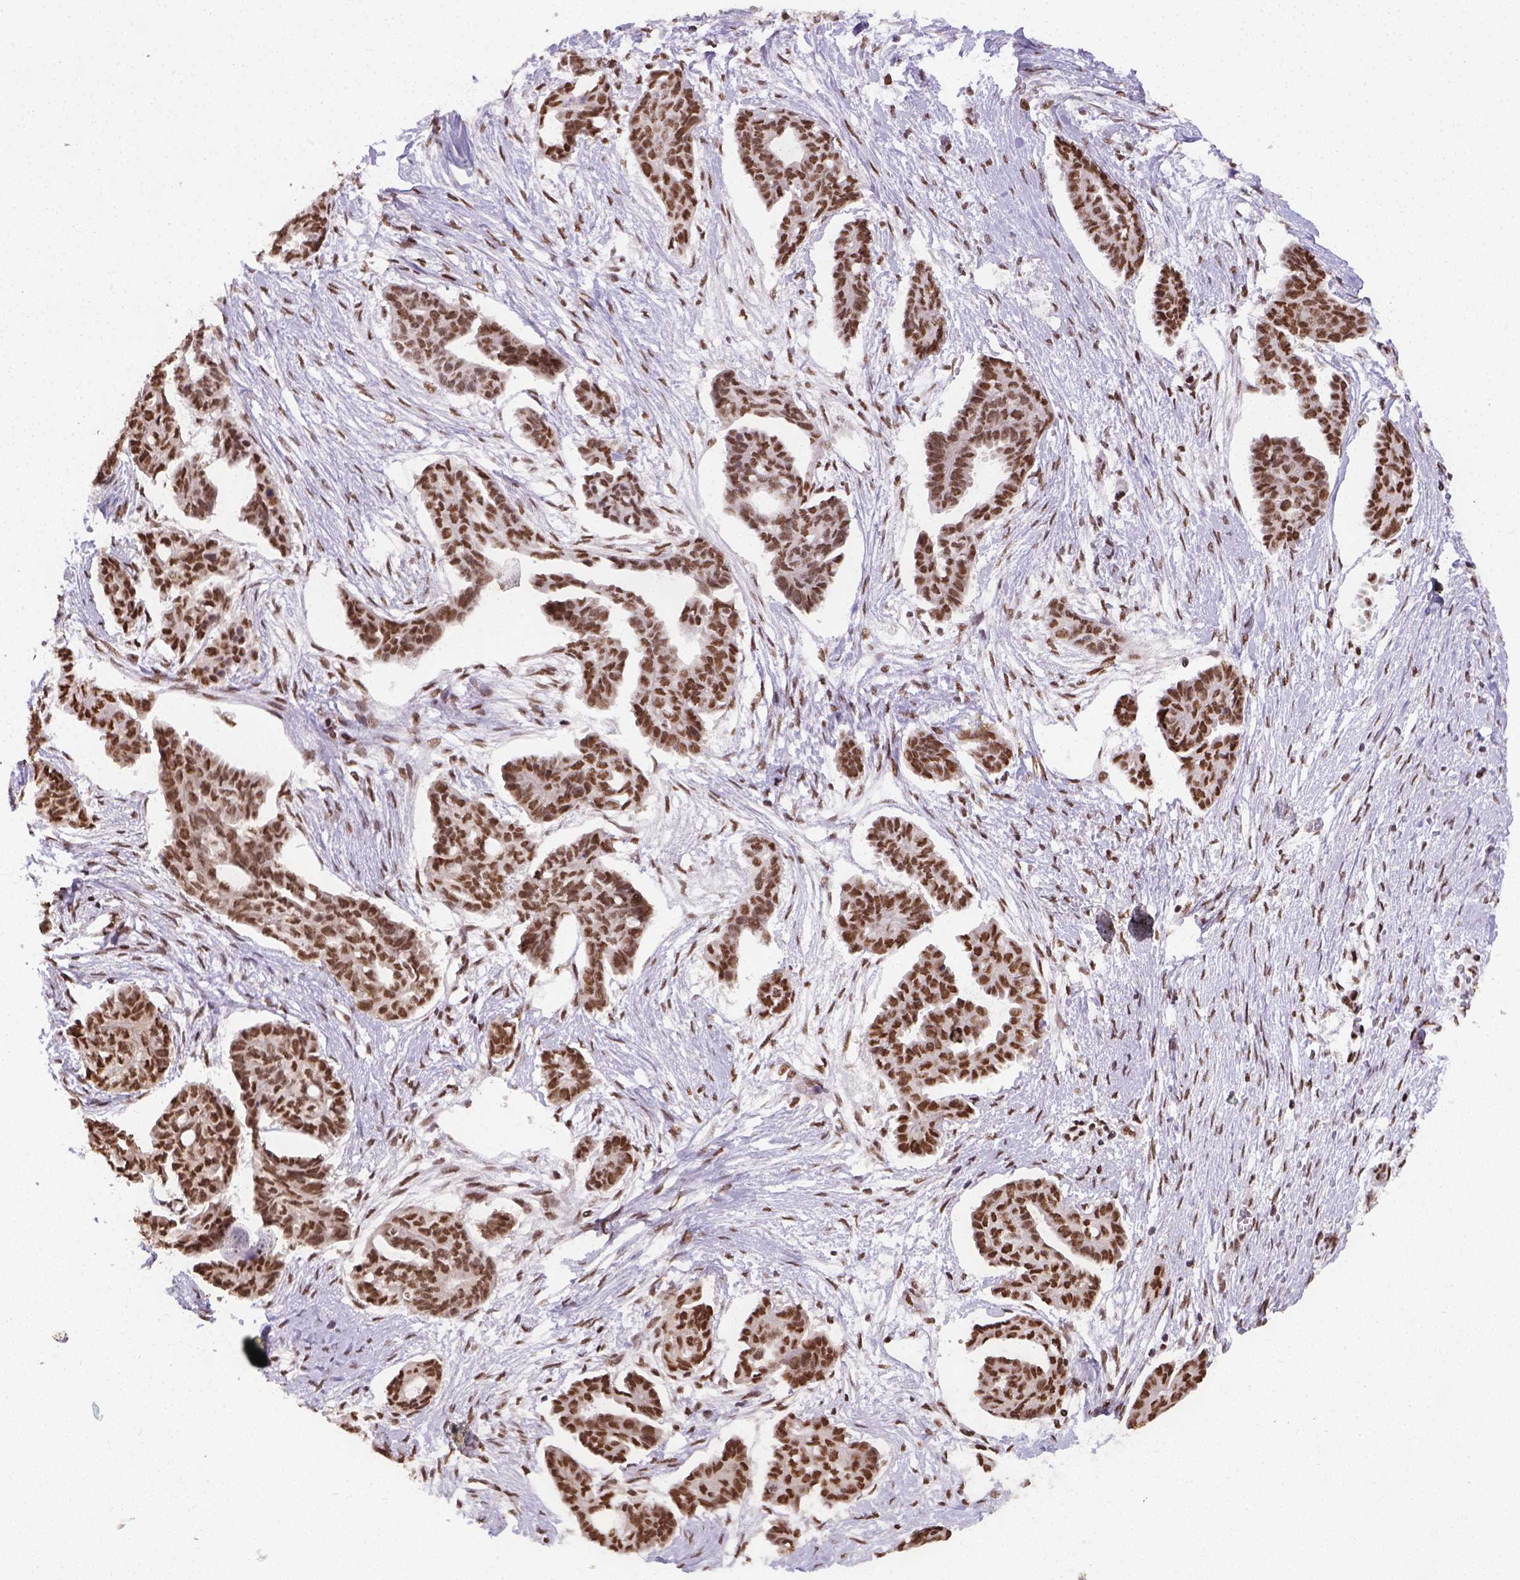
{"staining": {"intensity": "strong", "quantity": ">75%", "location": "nuclear"}, "tissue": "ovarian cancer", "cell_type": "Tumor cells", "image_type": "cancer", "snomed": [{"axis": "morphology", "description": "Cystadenocarcinoma, serous, NOS"}, {"axis": "topography", "description": "Ovary"}], "caption": "Brown immunohistochemical staining in ovarian cancer (serous cystadenocarcinoma) displays strong nuclear positivity in approximately >75% of tumor cells. (Stains: DAB in brown, nuclei in blue, Microscopy: brightfield microscopy at high magnification).", "gene": "FANCE", "patient": {"sex": "female", "age": 71}}